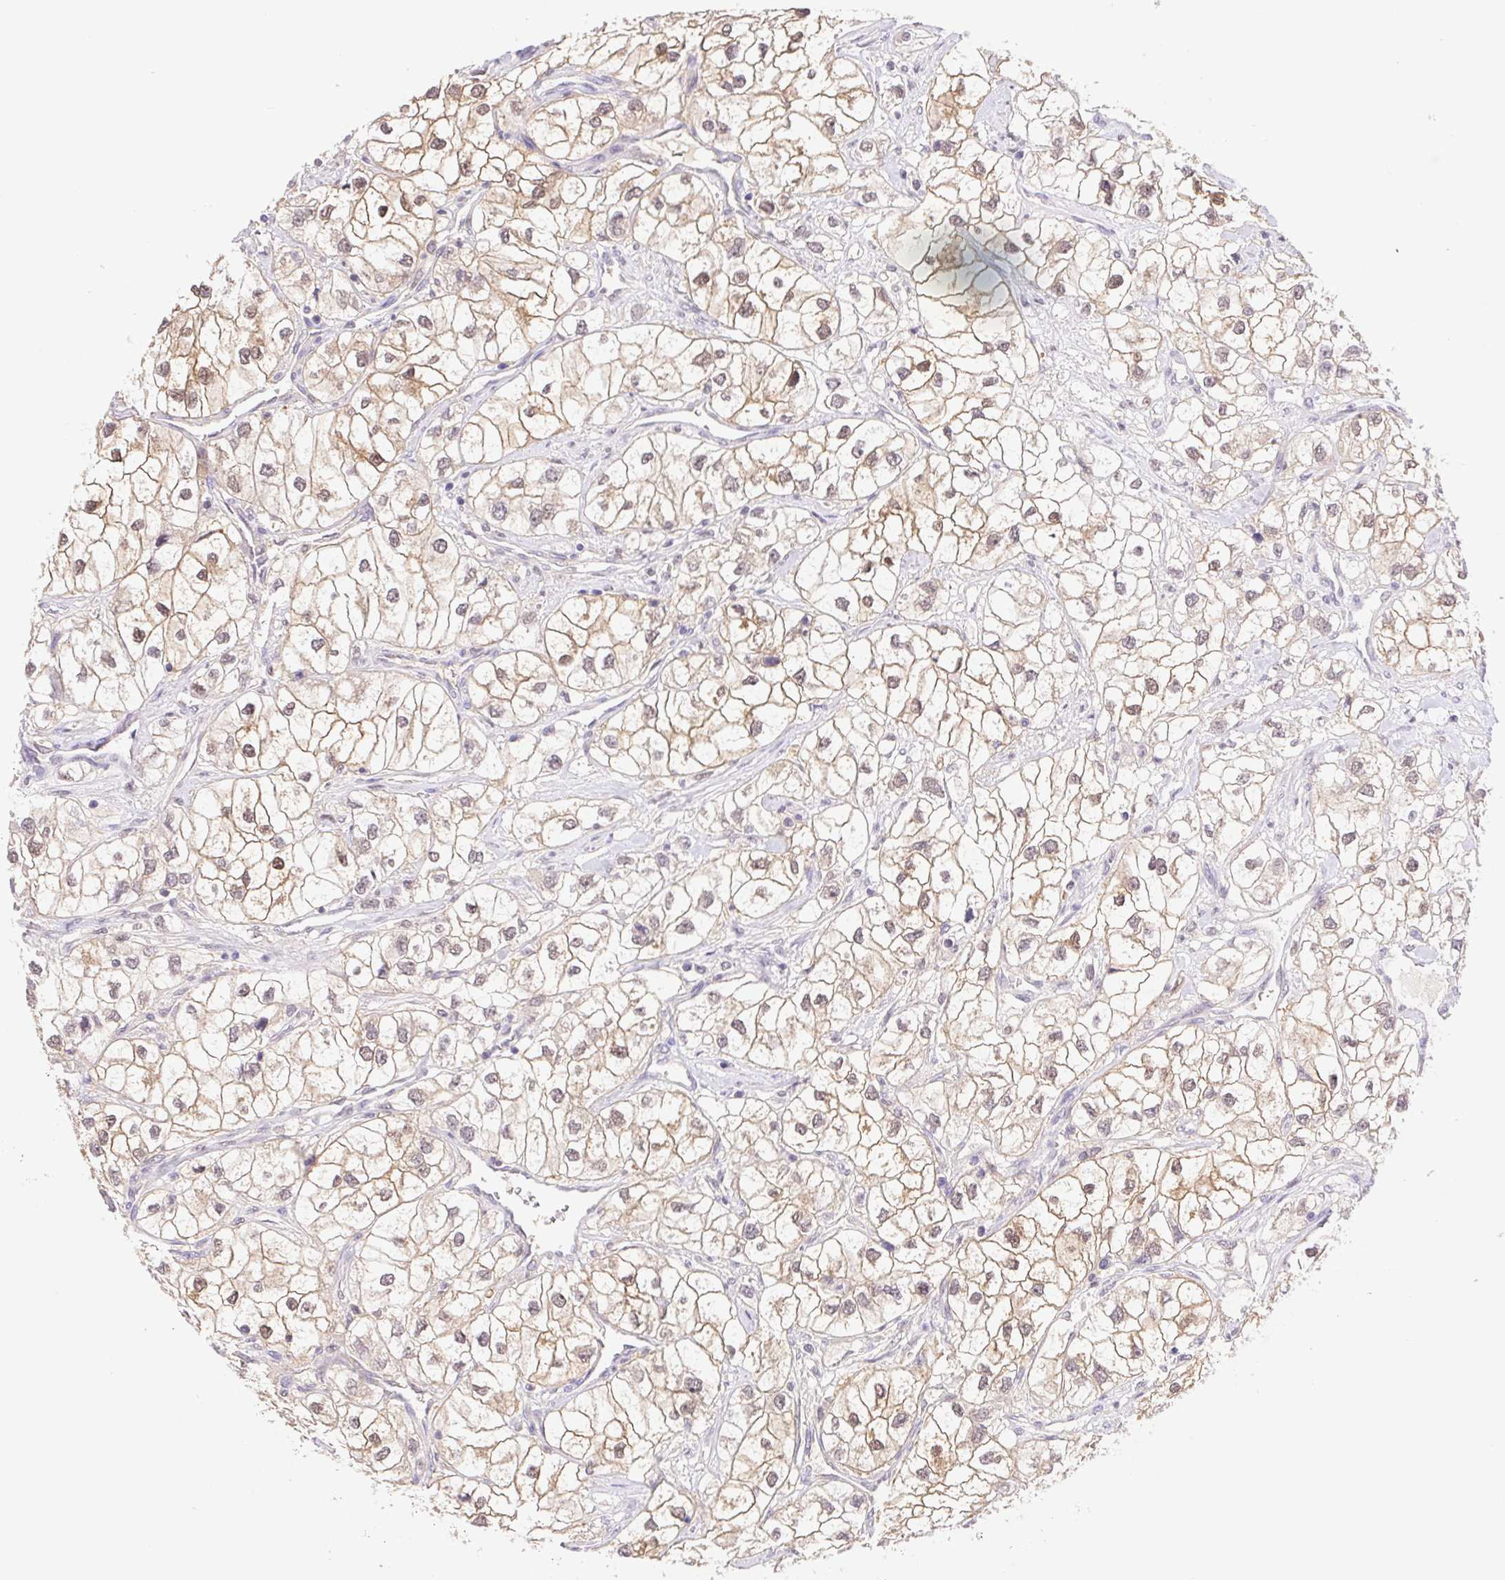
{"staining": {"intensity": "weak", "quantity": ">75%", "location": "cytoplasmic/membranous"}, "tissue": "renal cancer", "cell_type": "Tumor cells", "image_type": "cancer", "snomed": [{"axis": "morphology", "description": "Adenocarcinoma, NOS"}, {"axis": "topography", "description": "Kidney"}], "caption": "Renal cancer stained for a protein (brown) demonstrates weak cytoplasmic/membranous positive positivity in approximately >75% of tumor cells.", "gene": "L3MBTL4", "patient": {"sex": "male", "age": 59}}